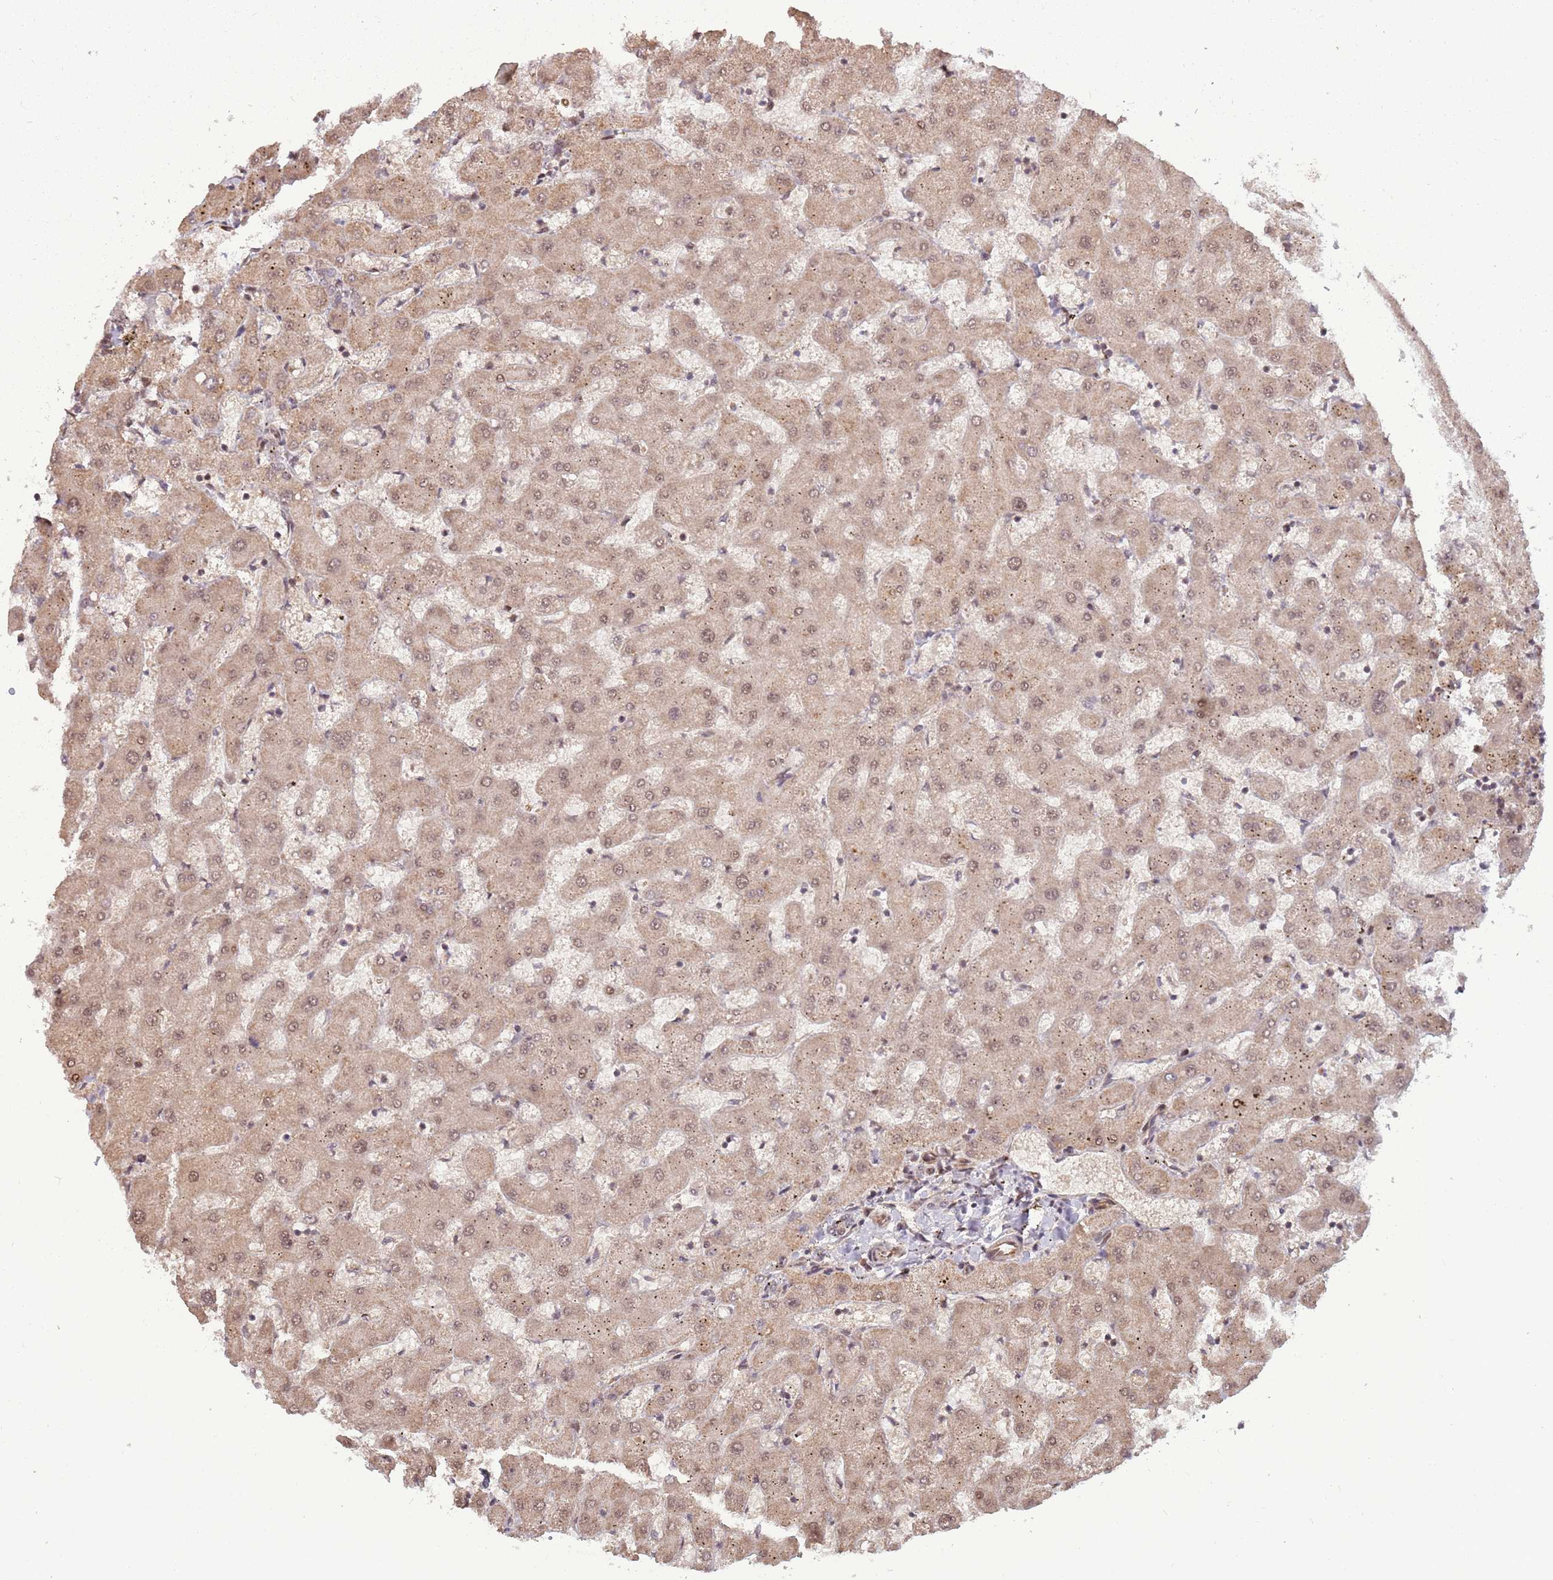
{"staining": {"intensity": "moderate", "quantity": ">75%", "location": "cytoplasmic/membranous,nuclear"}, "tissue": "liver", "cell_type": "Cholangiocytes", "image_type": "normal", "snomed": [{"axis": "morphology", "description": "Normal tissue, NOS"}, {"axis": "topography", "description": "Liver"}], "caption": "IHC of benign human liver reveals medium levels of moderate cytoplasmic/membranous,nuclear expression in about >75% of cholangiocytes.", "gene": "ADAMTS3", "patient": {"sex": "female", "age": 63}}